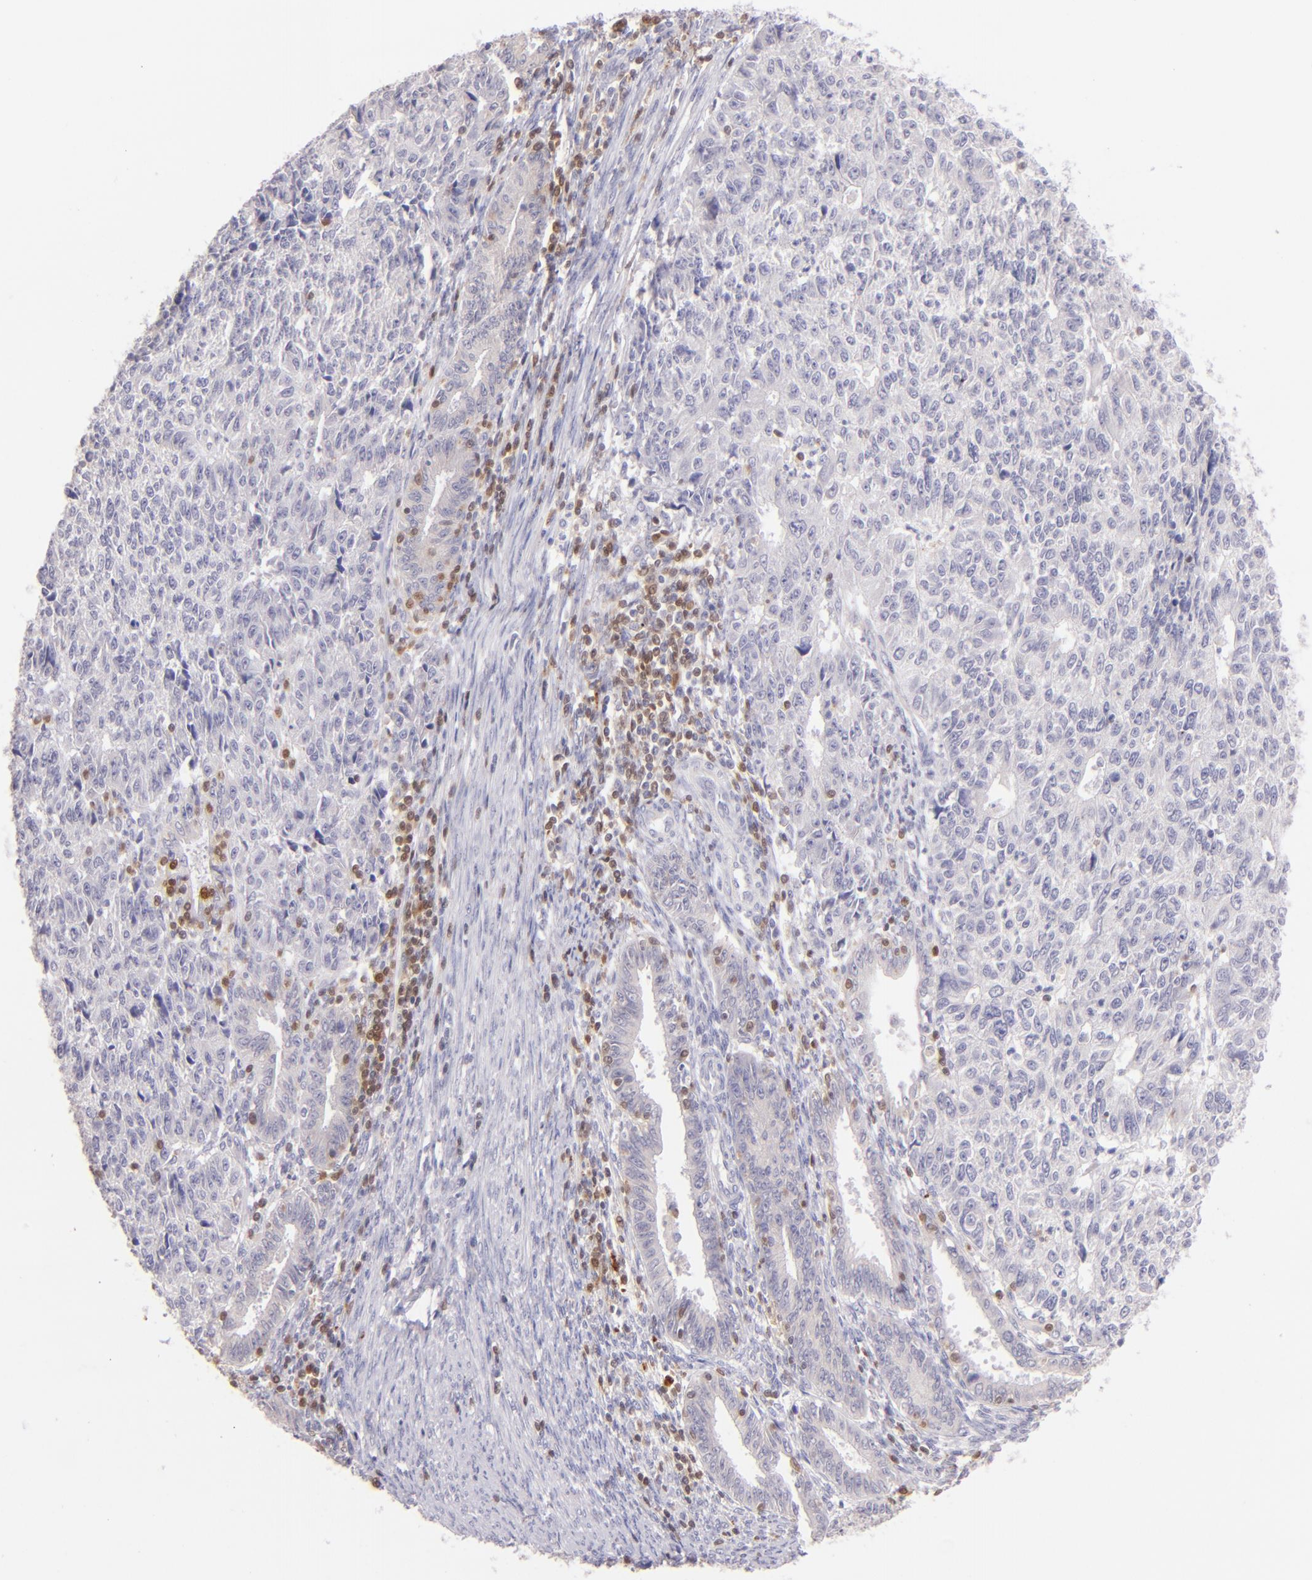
{"staining": {"intensity": "negative", "quantity": "none", "location": "none"}, "tissue": "endometrial cancer", "cell_type": "Tumor cells", "image_type": "cancer", "snomed": [{"axis": "morphology", "description": "Adenocarcinoma, NOS"}, {"axis": "topography", "description": "Endometrium"}], "caption": "Immunohistochemistry image of human endometrial adenocarcinoma stained for a protein (brown), which shows no expression in tumor cells. The staining is performed using DAB (3,3'-diaminobenzidine) brown chromogen with nuclei counter-stained in using hematoxylin.", "gene": "ZAP70", "patient": {"sex": "female", "age": 42}}